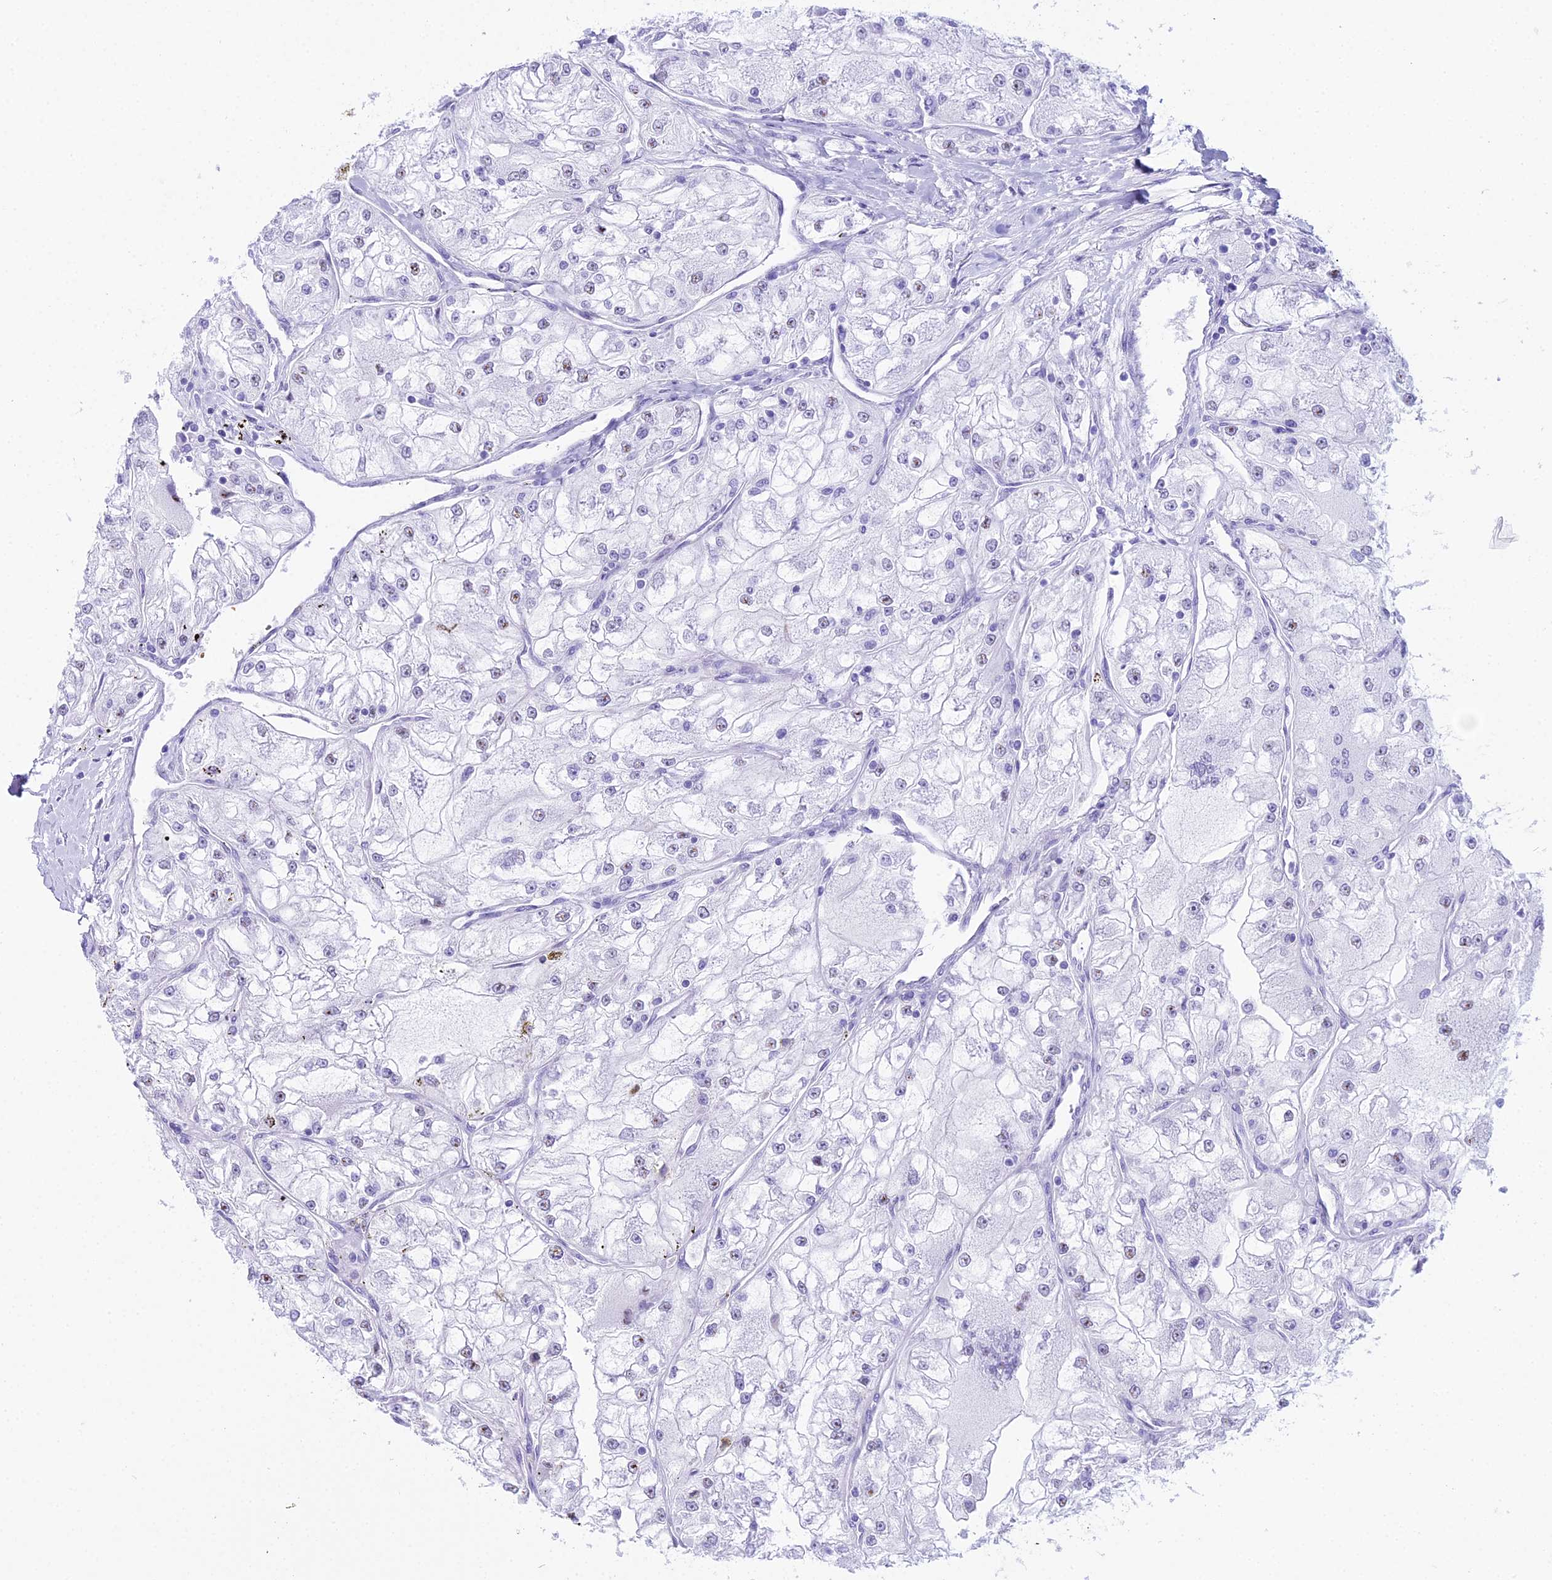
{"staining": {"intensity": "negative", "quantity": "none", "location": "none"}, "tissue": "renal cancer", "cell_type": "Tumor cells", "image_type": "cancer", "snomed": [{"axis": "morphology", "description": "Adenocarcinoma, NOS"}, {"axis": "topography", "description": "Kidney"}], "caption": "Protein analysis of renal adenocarcinoma reveals no significant staining in tumor cells.", "gene": "RNPS1", "patient": {"sex": "female", "age": 72}}